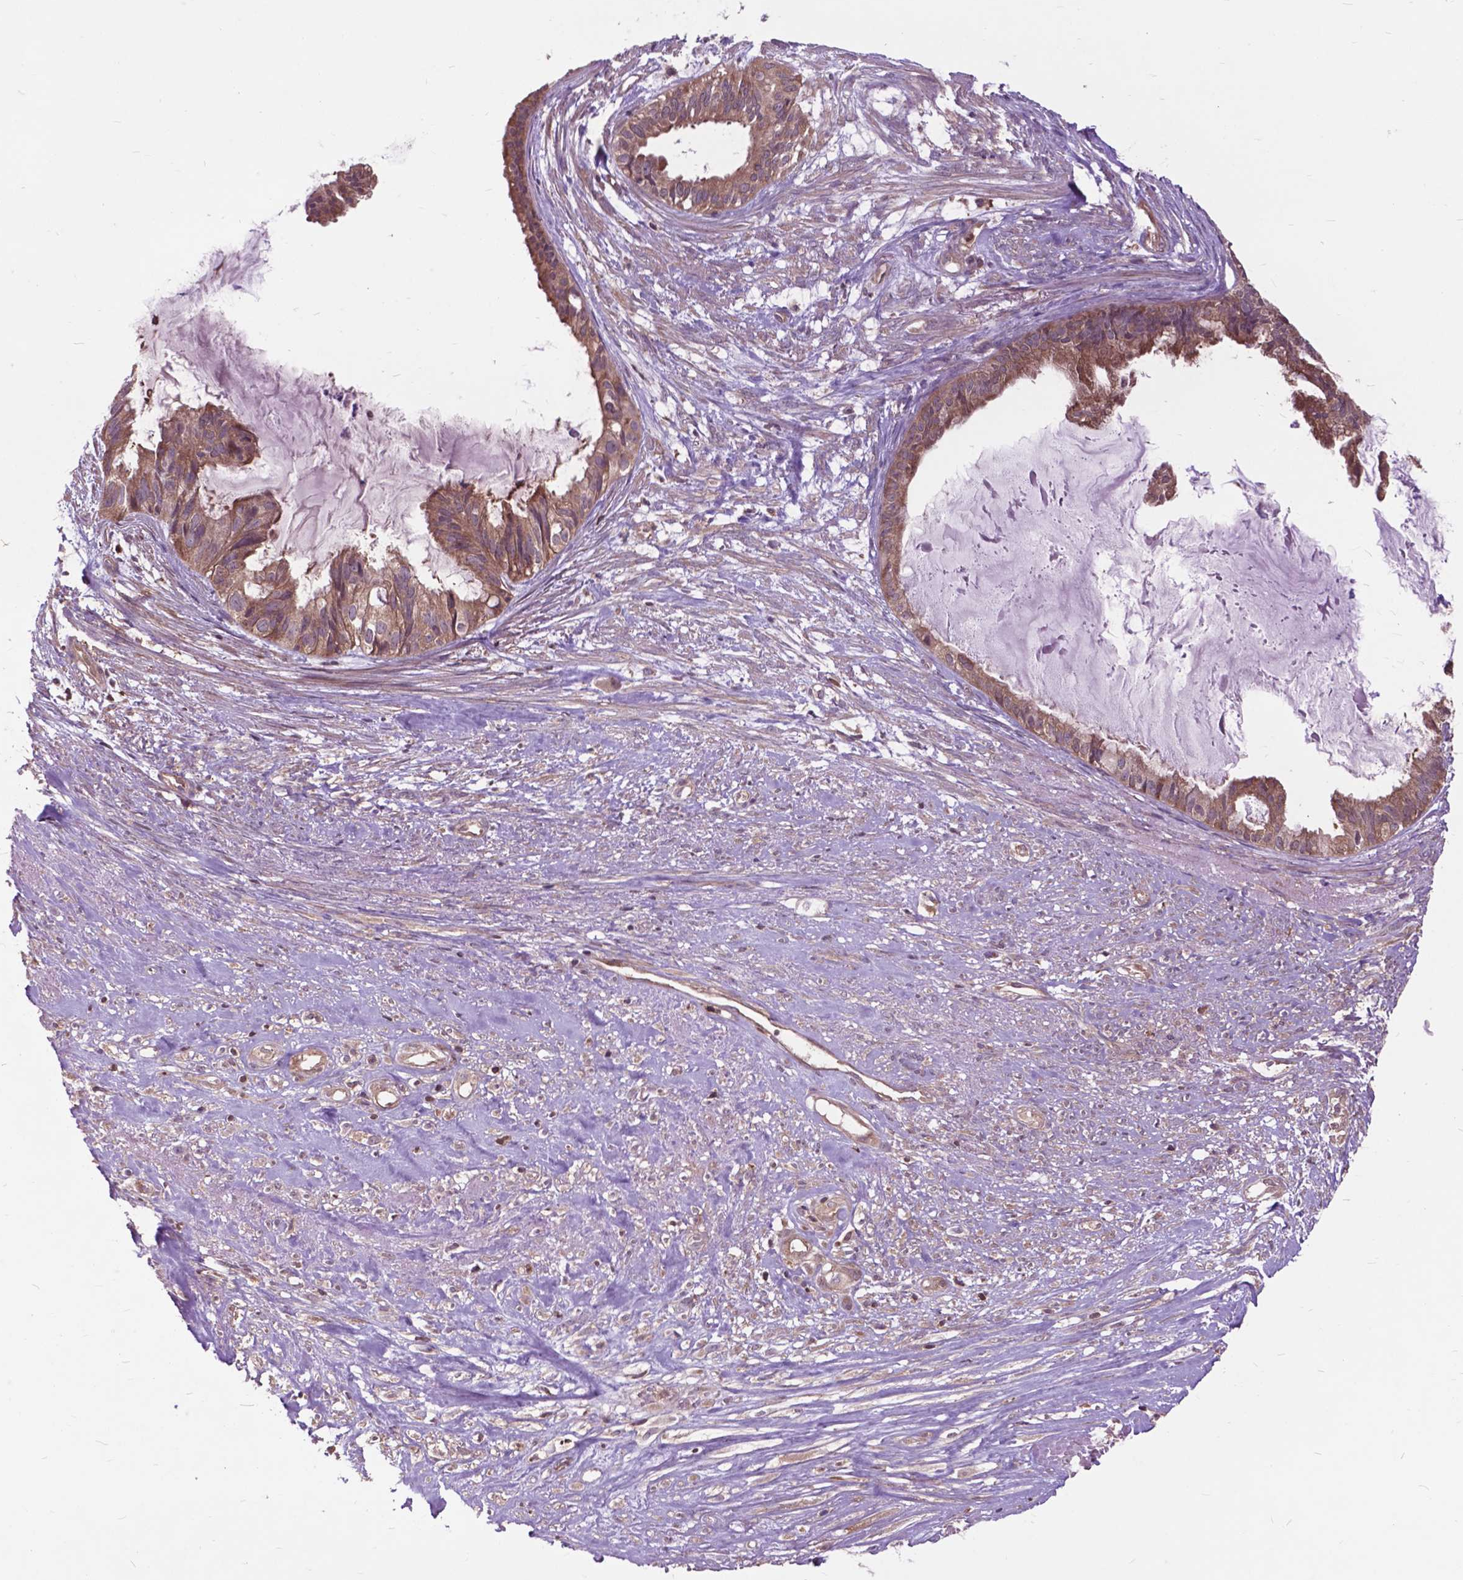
{"staining": {"intensity": "moderate", "quantity": ">75%", "location": "cytoplasmic/membranous"}, "tissue": "endometrial cancer", "cell_type": "Tumor cells", "image_type": "cancer", "snomed": [{"axis": "morphology", "description": "Adenocarcinoma, NOS"}, {"axis": "topography", "description": "Endometrium"}], "caption": "Approximately >75% of tumor cells in endometrial cancer (adenocarcinoma) display moderate cytoplasmic/membranous protein staining as visualized by brown immunohistochemical staining.", "gene": "ARAF", "patient": {"sex": "female", "age": 86}}